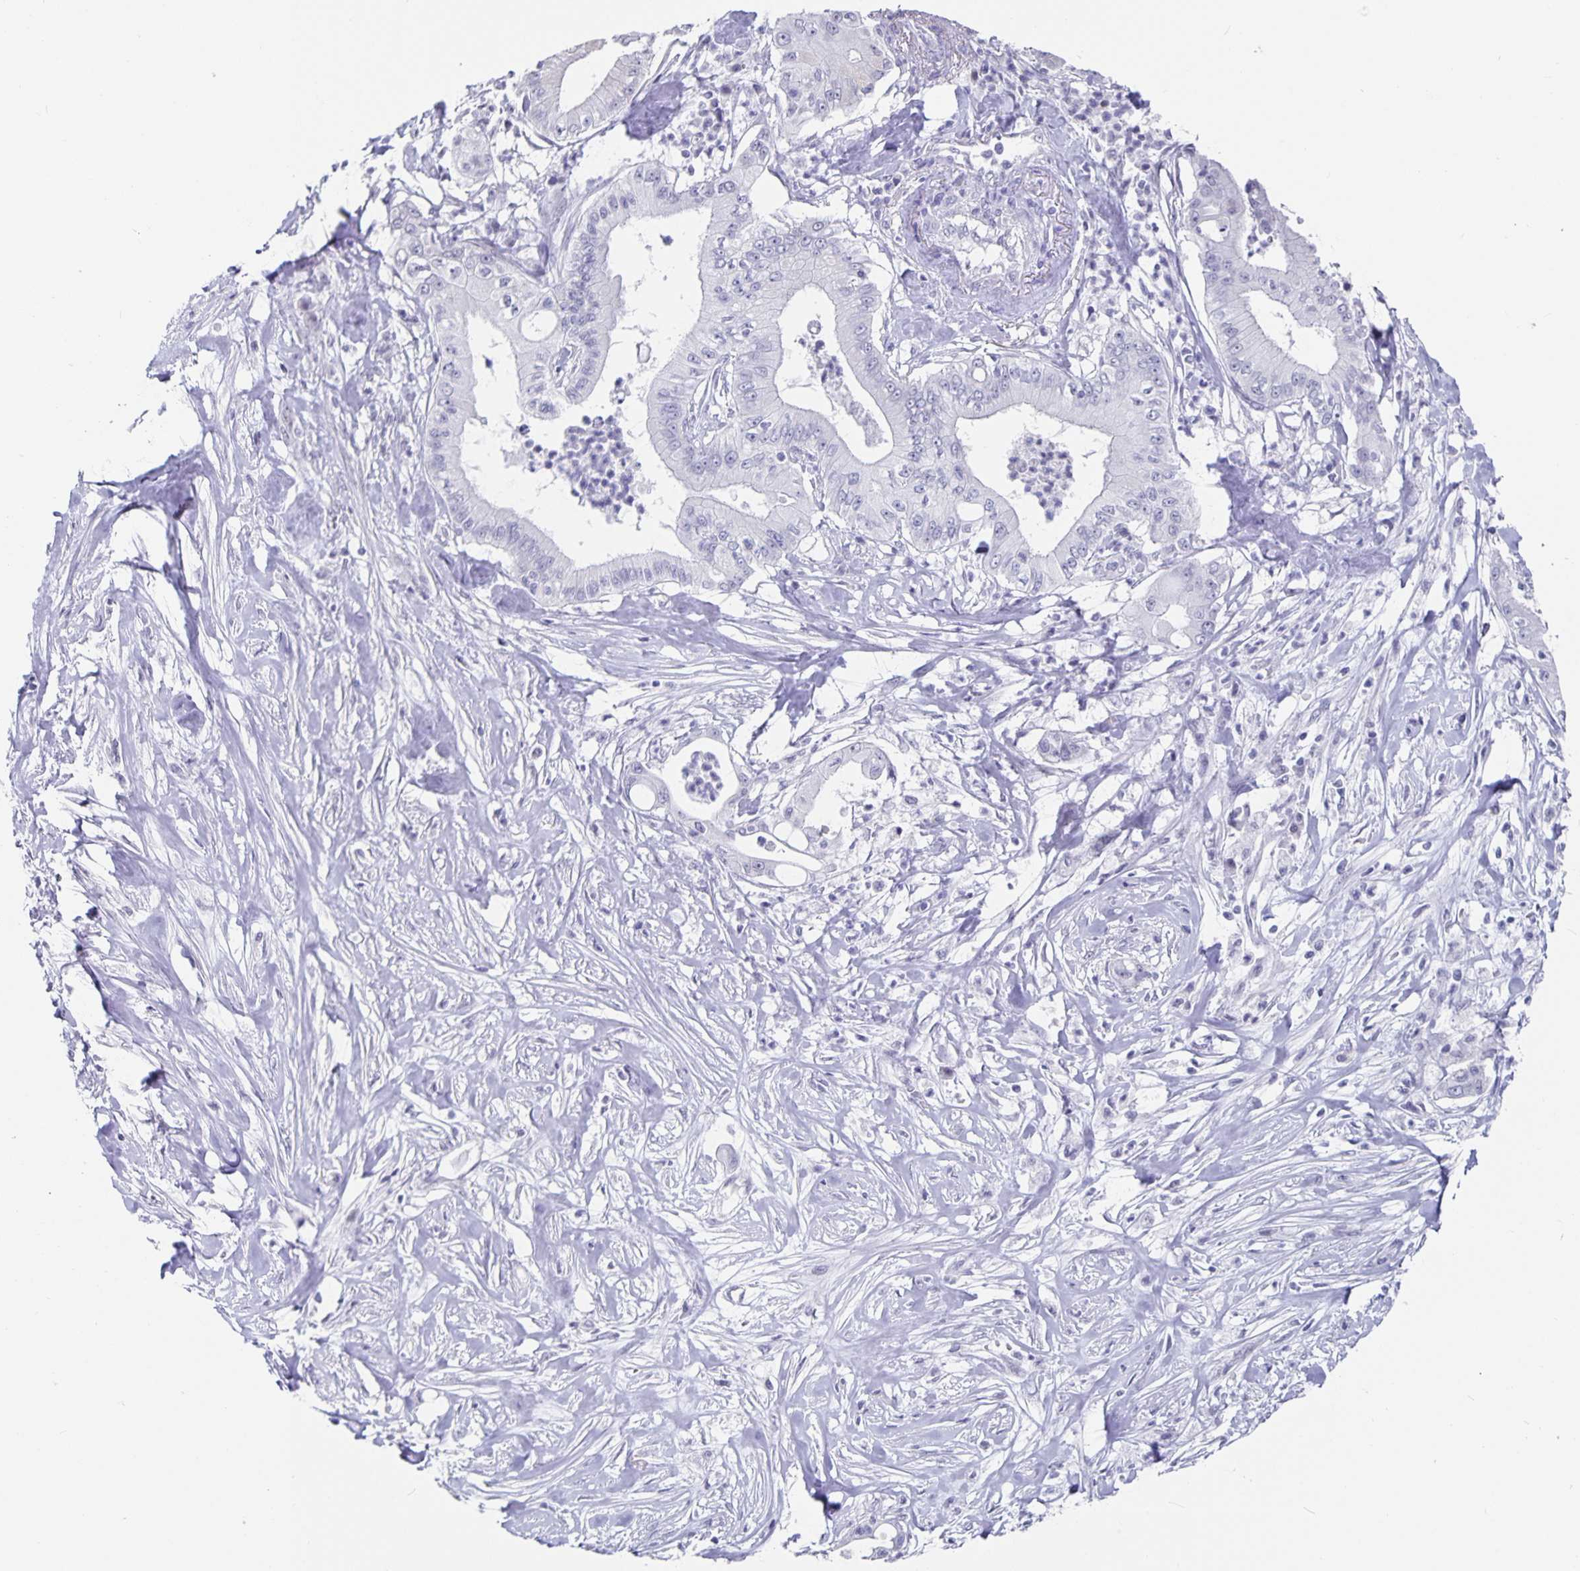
{"staining": {"intensity": "negative", "quantity": "none", "location": "none"}, "tissue": "pancreatic cancer", "cell_type": "Tumor cells", "image_type": "cancer", "snomed": [{"axis": "morphology", "description": "Adenocarcinoma, NOS"}, {"axis": "topography", "description": "Pancreas"}], "caption": "A histopathology image of human pancreatic cancer is negative for staining in tumor cells.", "gene": "OLIG2", "patient": {"sex": "male", "age": 71}}